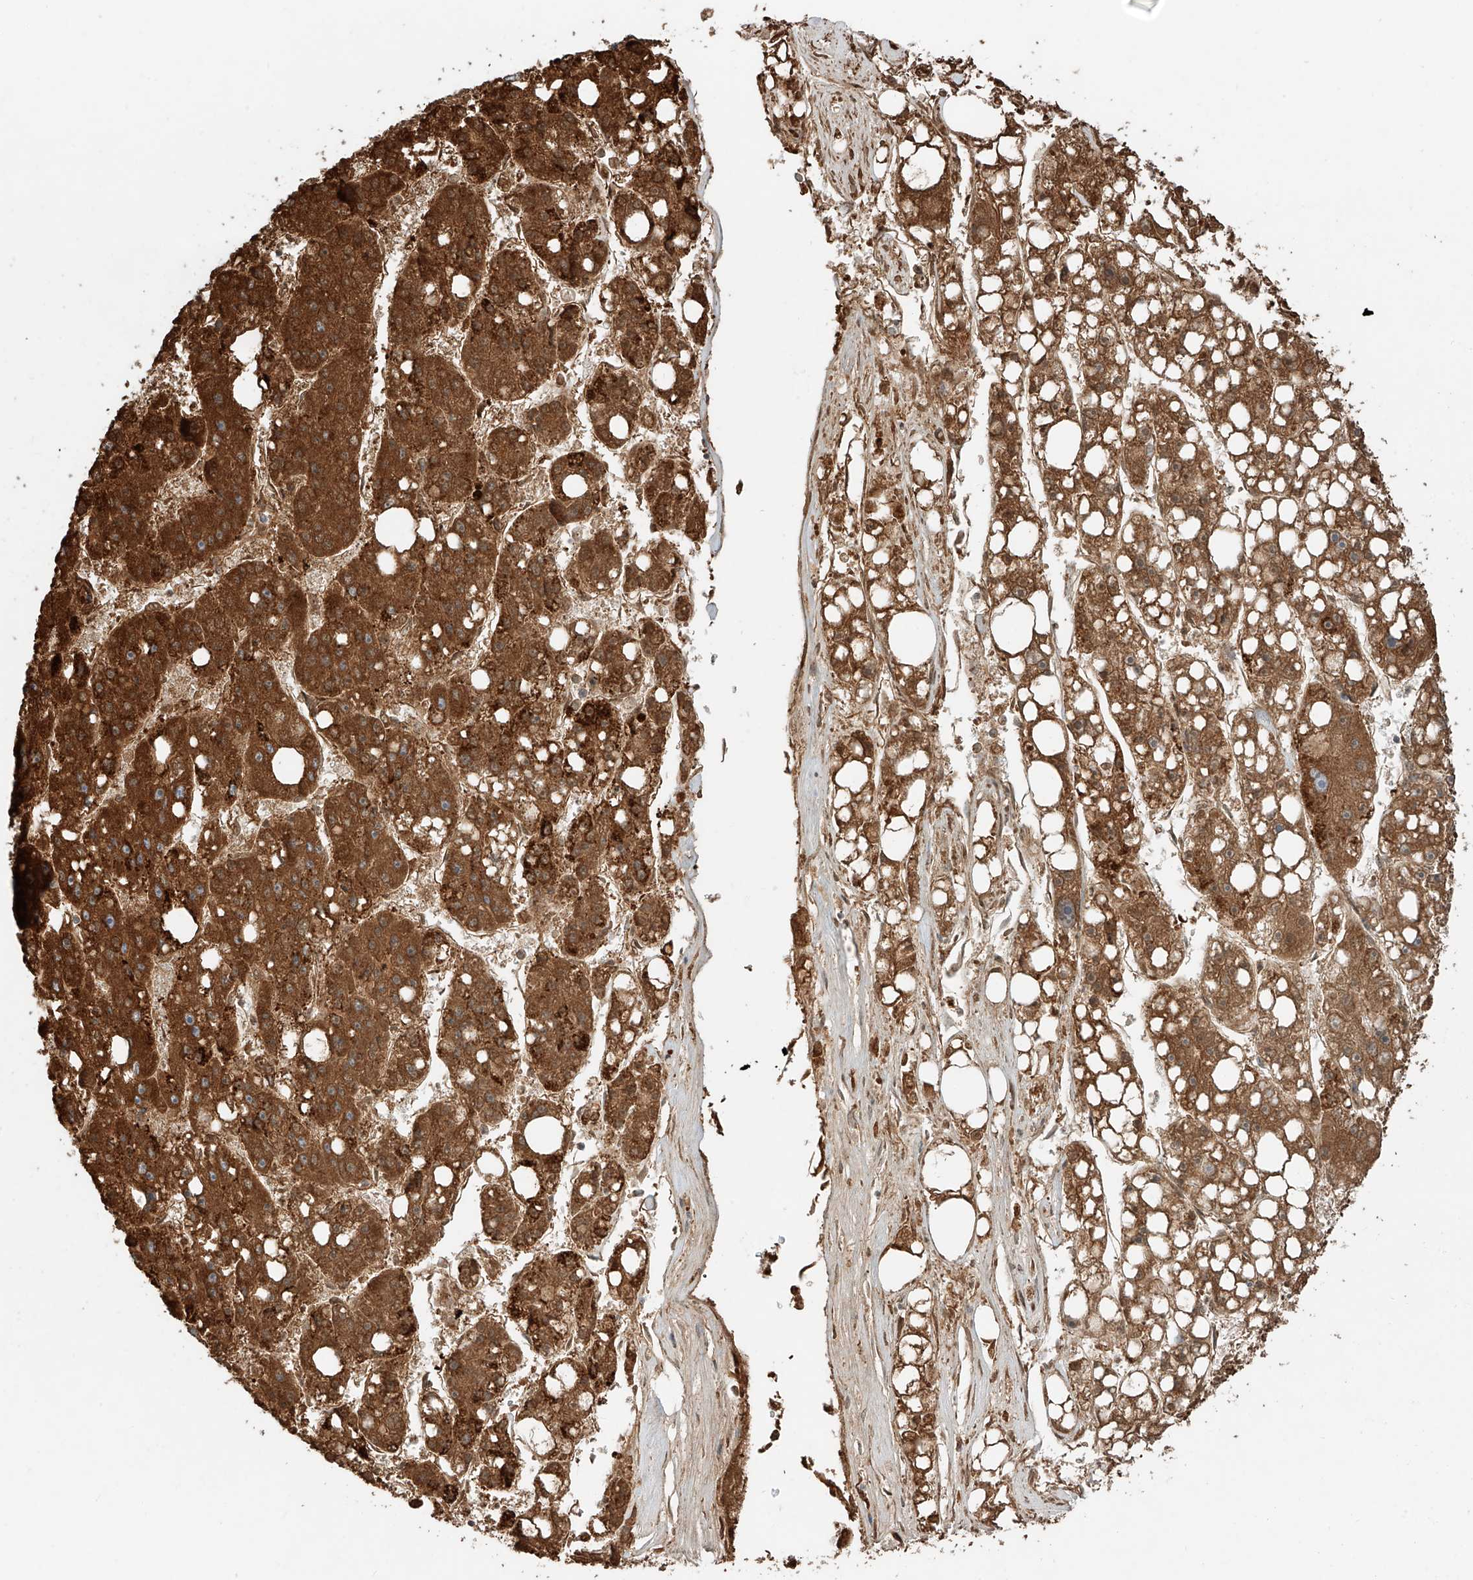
{"staining": {"intensity": "strong", "quantity": ">75%", "location": "cytoplasmic/membranous"}, "tissue": "liver cancer", "cell_type": "Tumor cells", "image_type": "cancer", "snomed": [{"axis": "morphology", "description": "Carcinoma, Hepatocellular, NOS"}, {"axis": "topography", "description": "Liver"}], "caption": "Tumor cells display high levels of strong cytoplasmic/membranous positivity in approximately >75% of cells in liver cancer. (brown staining indicates protein expression, while blue staining denotes nuclei).", "gene": "CEP162", "patient": {"sex": "female", "age": 61}}